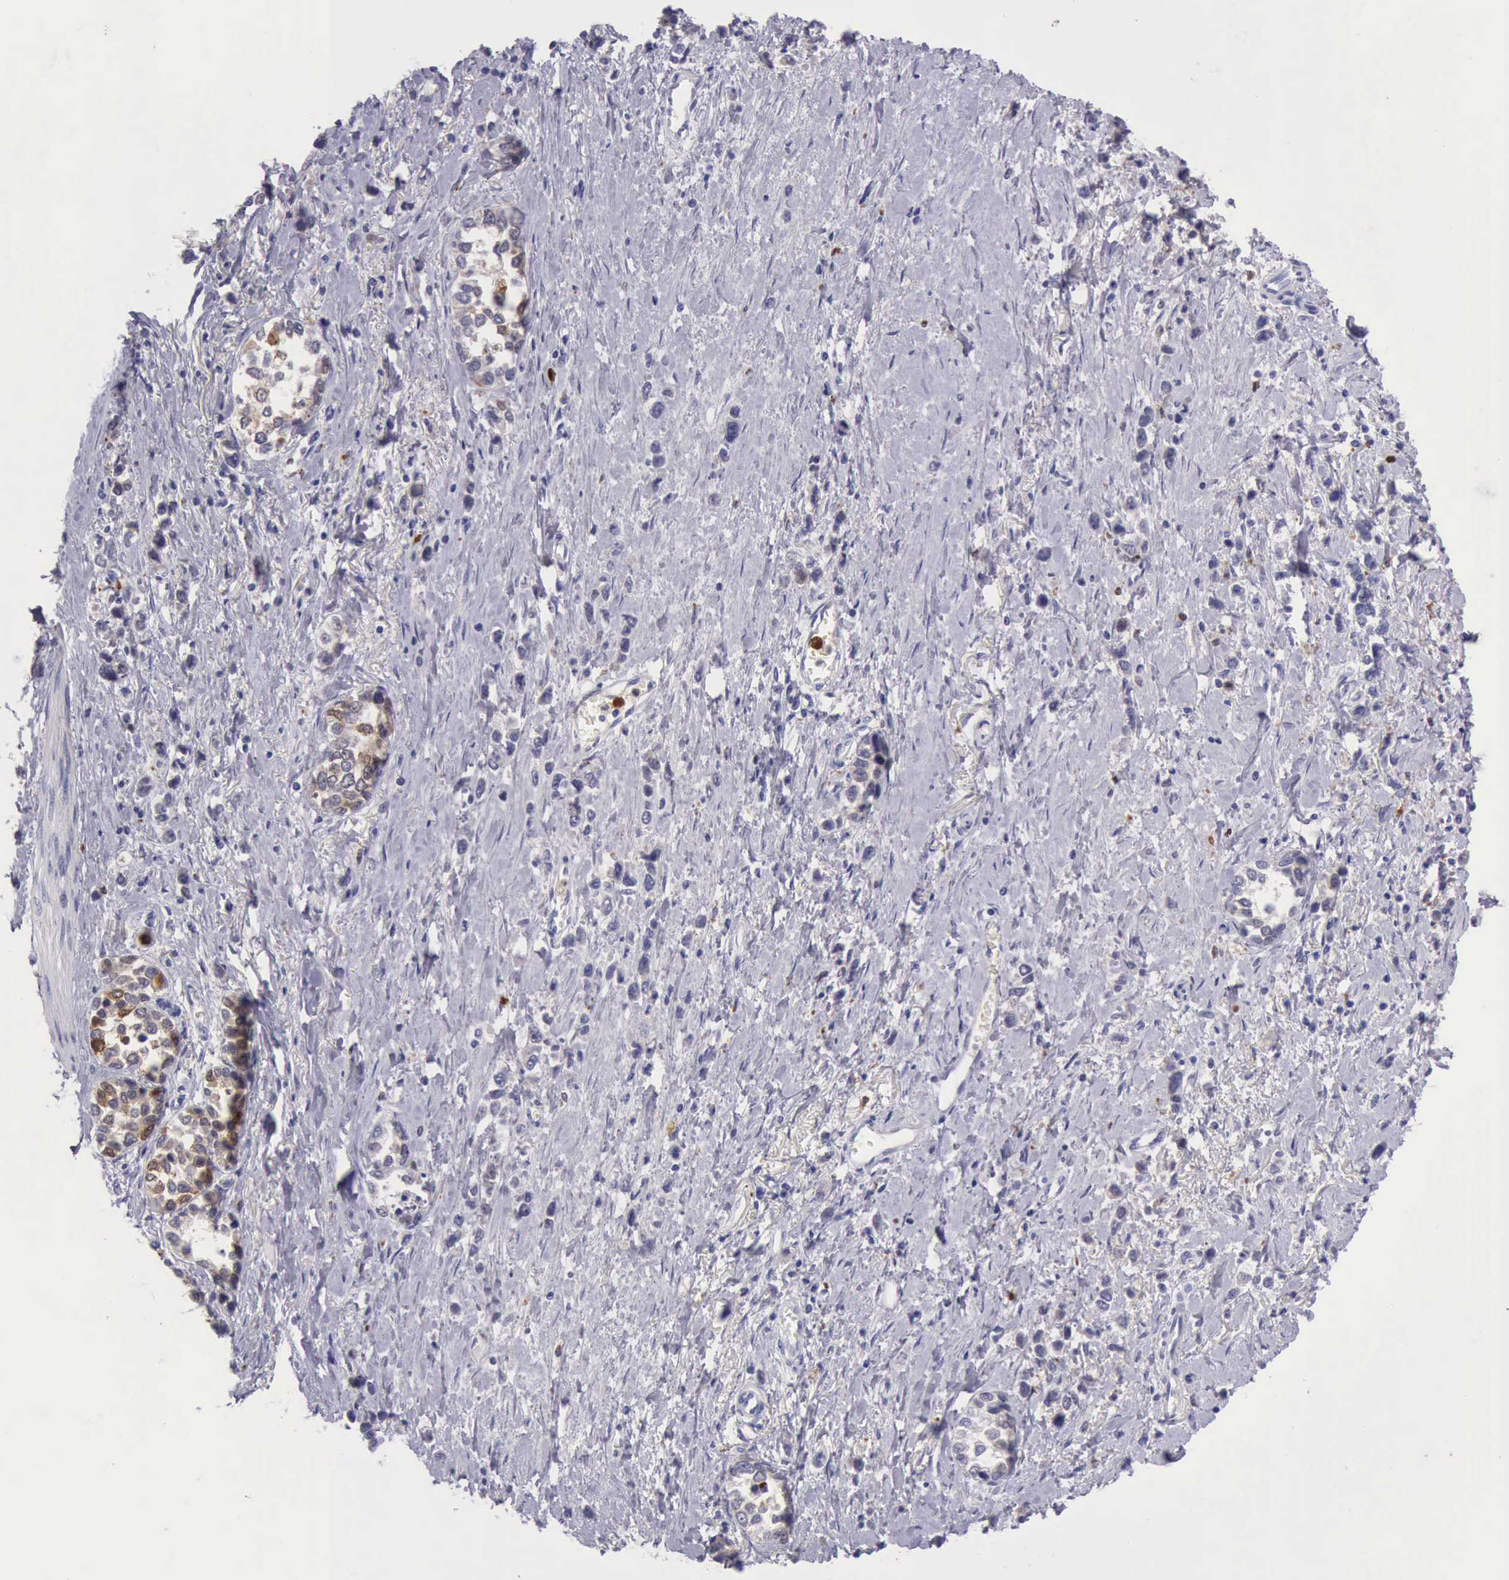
{"staining": {"intensity": "negative", "quantity": "none", "location": "none"}, "tissue": "stomach cancer", "cell_type": "Tumor cells", "image_type": "cancer", "snomed": [{"axis": "morphology", "description": "Adenocarcinoma, NOS"}, {"axis": "topography", "description": "Stomach, upper"}], "caption": "Tumor cells show no significant protein staining in stomach adenocarcinoma.", "gene": "CSTA", "patient": {"sex": "male", "age": 76}}